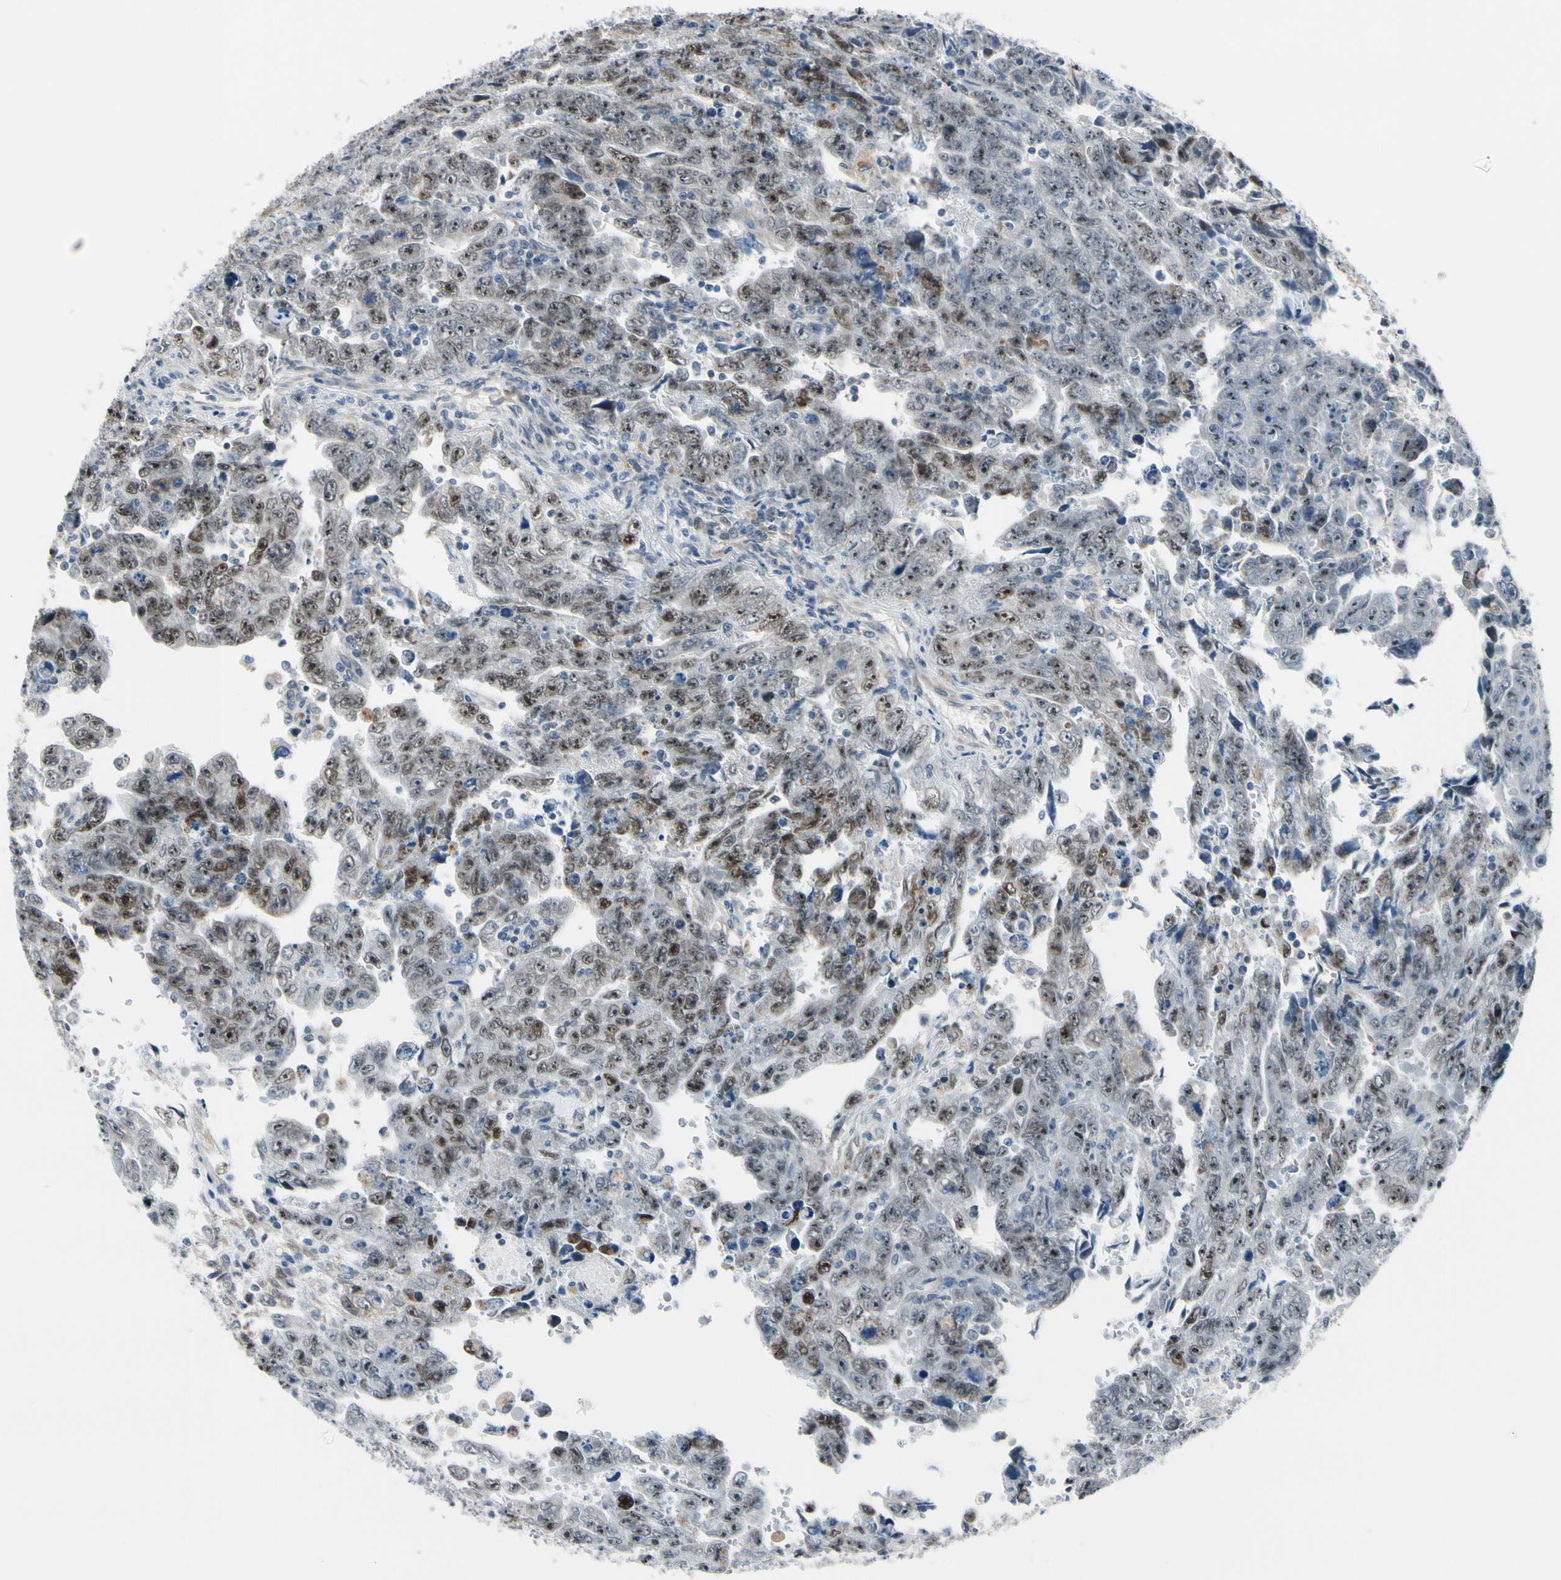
{"staining": {"intensity": "weak", "quantity": ">75%", "location": "cytoplasmic/membranous"}, "tissue": "testis cancer", "cell_type": "Tumor cells", "image_type": "cancer", "snomed": [{"axis": "morphology", "description": "Carcinoma, Embryonal, NOS"}, {"axis": "topography", "description": "Testis"}], "caption": "Immunohistochemical staining of human testis cancer (embryonal carcinoma) reveals weak cytoplasmic/membranous protein positivity in approximately >75% of tumor cells.", "gene": "TMED7", "patient": {"sex": "male", "age": 28}}